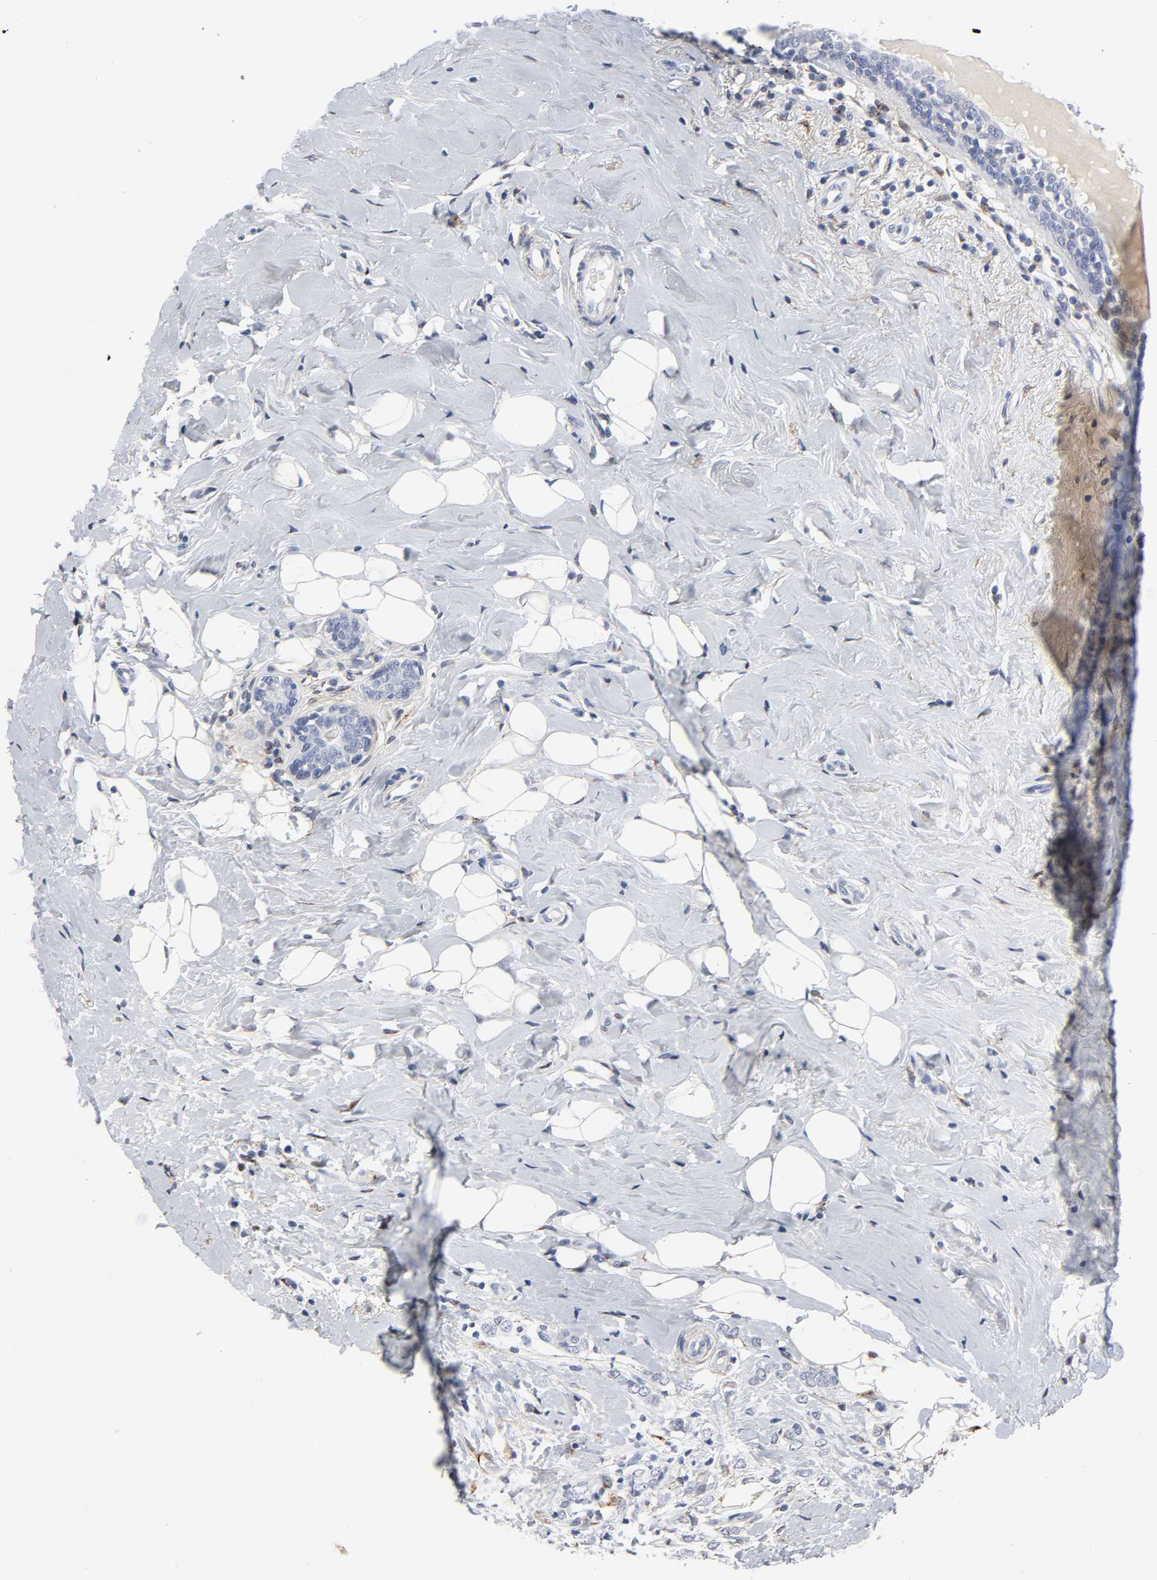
{"staining": {"intensity": "negative", "quantity": "none", "location": "none"}, "tissue": "breast cancer", "cell_type": "Tumor cells", "image_type": "cancer", "snomed": [{"axis": "morphology", "description": "Normal tissue, NOS"}, {"axis": "morphology", "description": "Lobular carcinoma"}, {"axis": "topography", "description": "Breast"}], "caption": "Breast lobular carcinoma was stained to show a protein in brown. There is no significant staining in tumor cells.", "gene": "LRP1", "patient": {"sex": "female", "age": 47}}